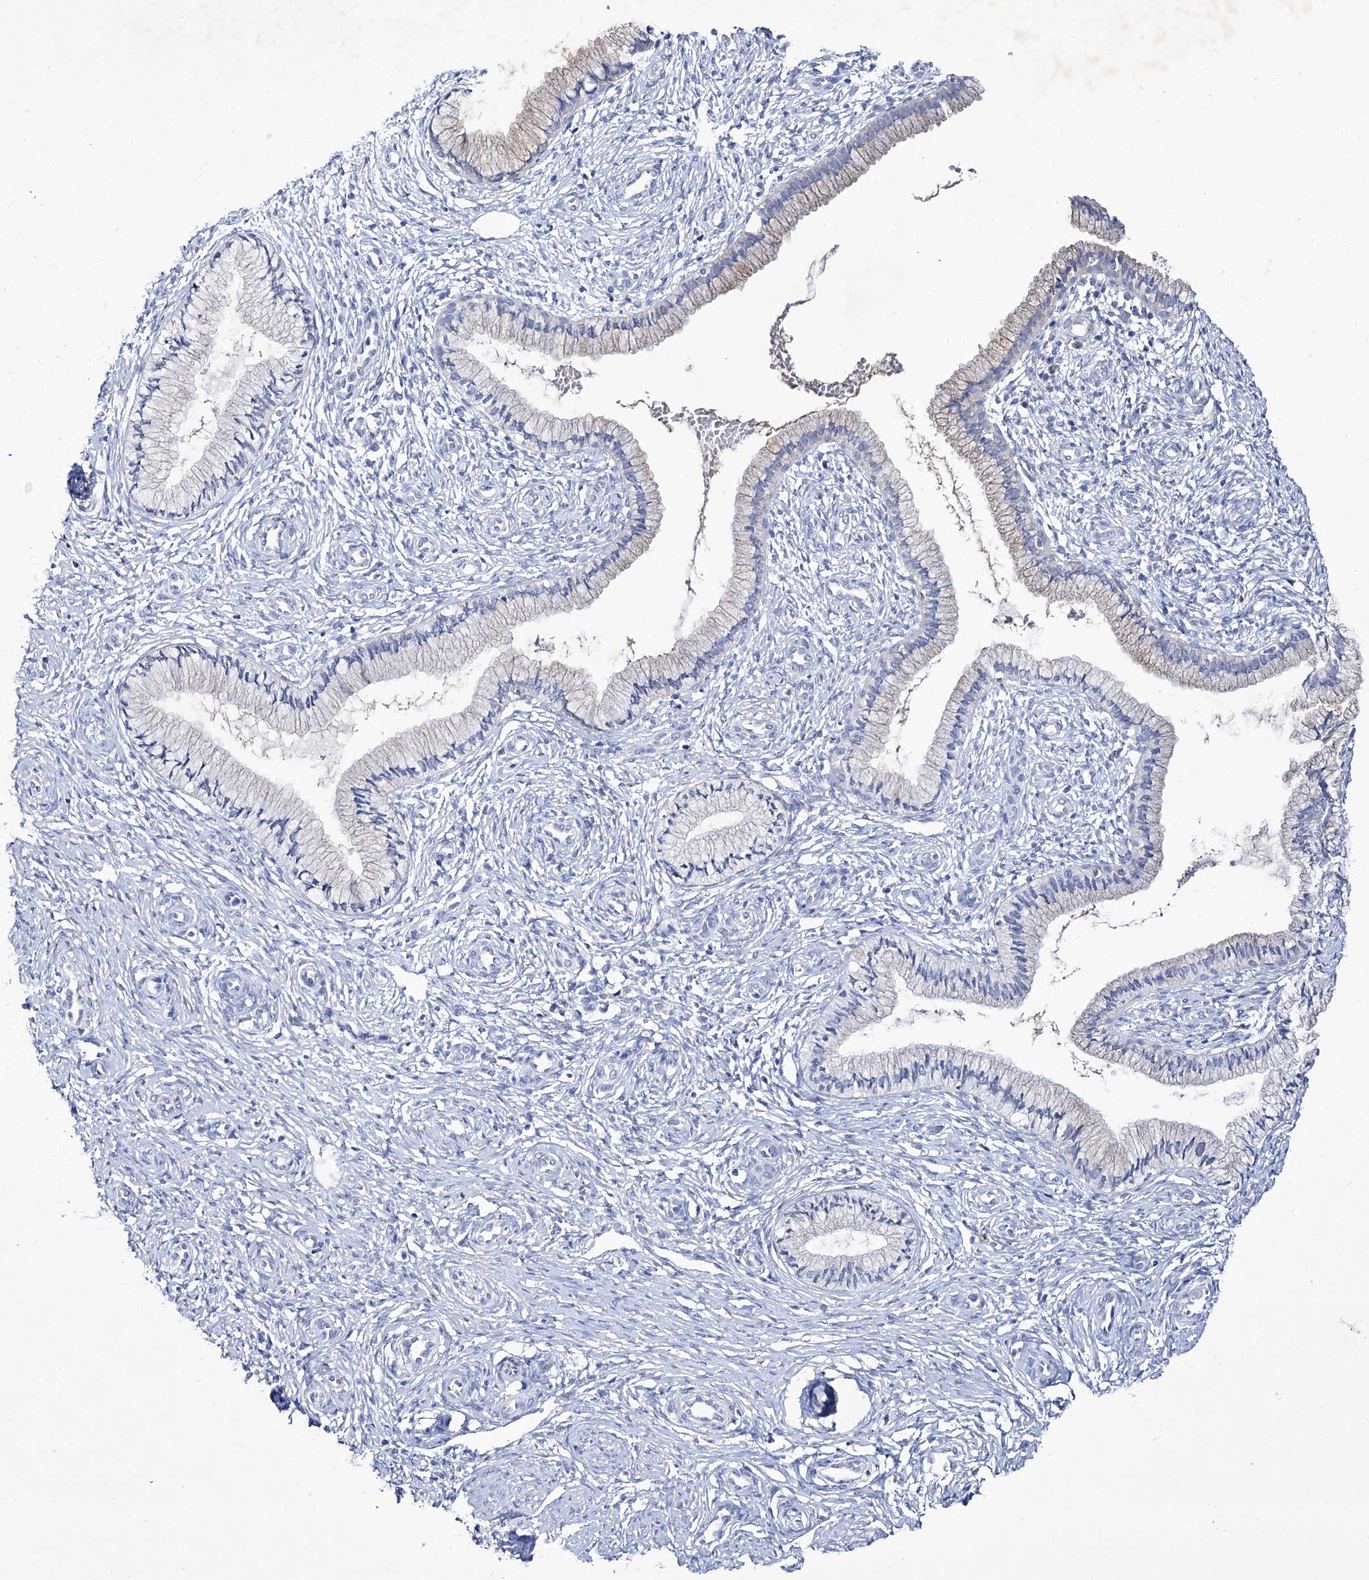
{"staining": {"intensity": "weak", "quantity": "25%-75%", "location": "cytoplasmic/membranous"}, "tissue": "cervix", "cell_type": "Glandular cells", "image_type": "normal", "snomed": [{"axis": "morphology", "description": "Normal tissue, NOS"}, {"axis": "topography", "description": "Cervix"}], "caption": "Cervix stained with a brown dye demonstrates weak cytoplasmic/membranous positive expression in approximately 25%-75% of glandular cells.", "gene": "KLHL17", "patient": {"sex": "female", "age": 27}}